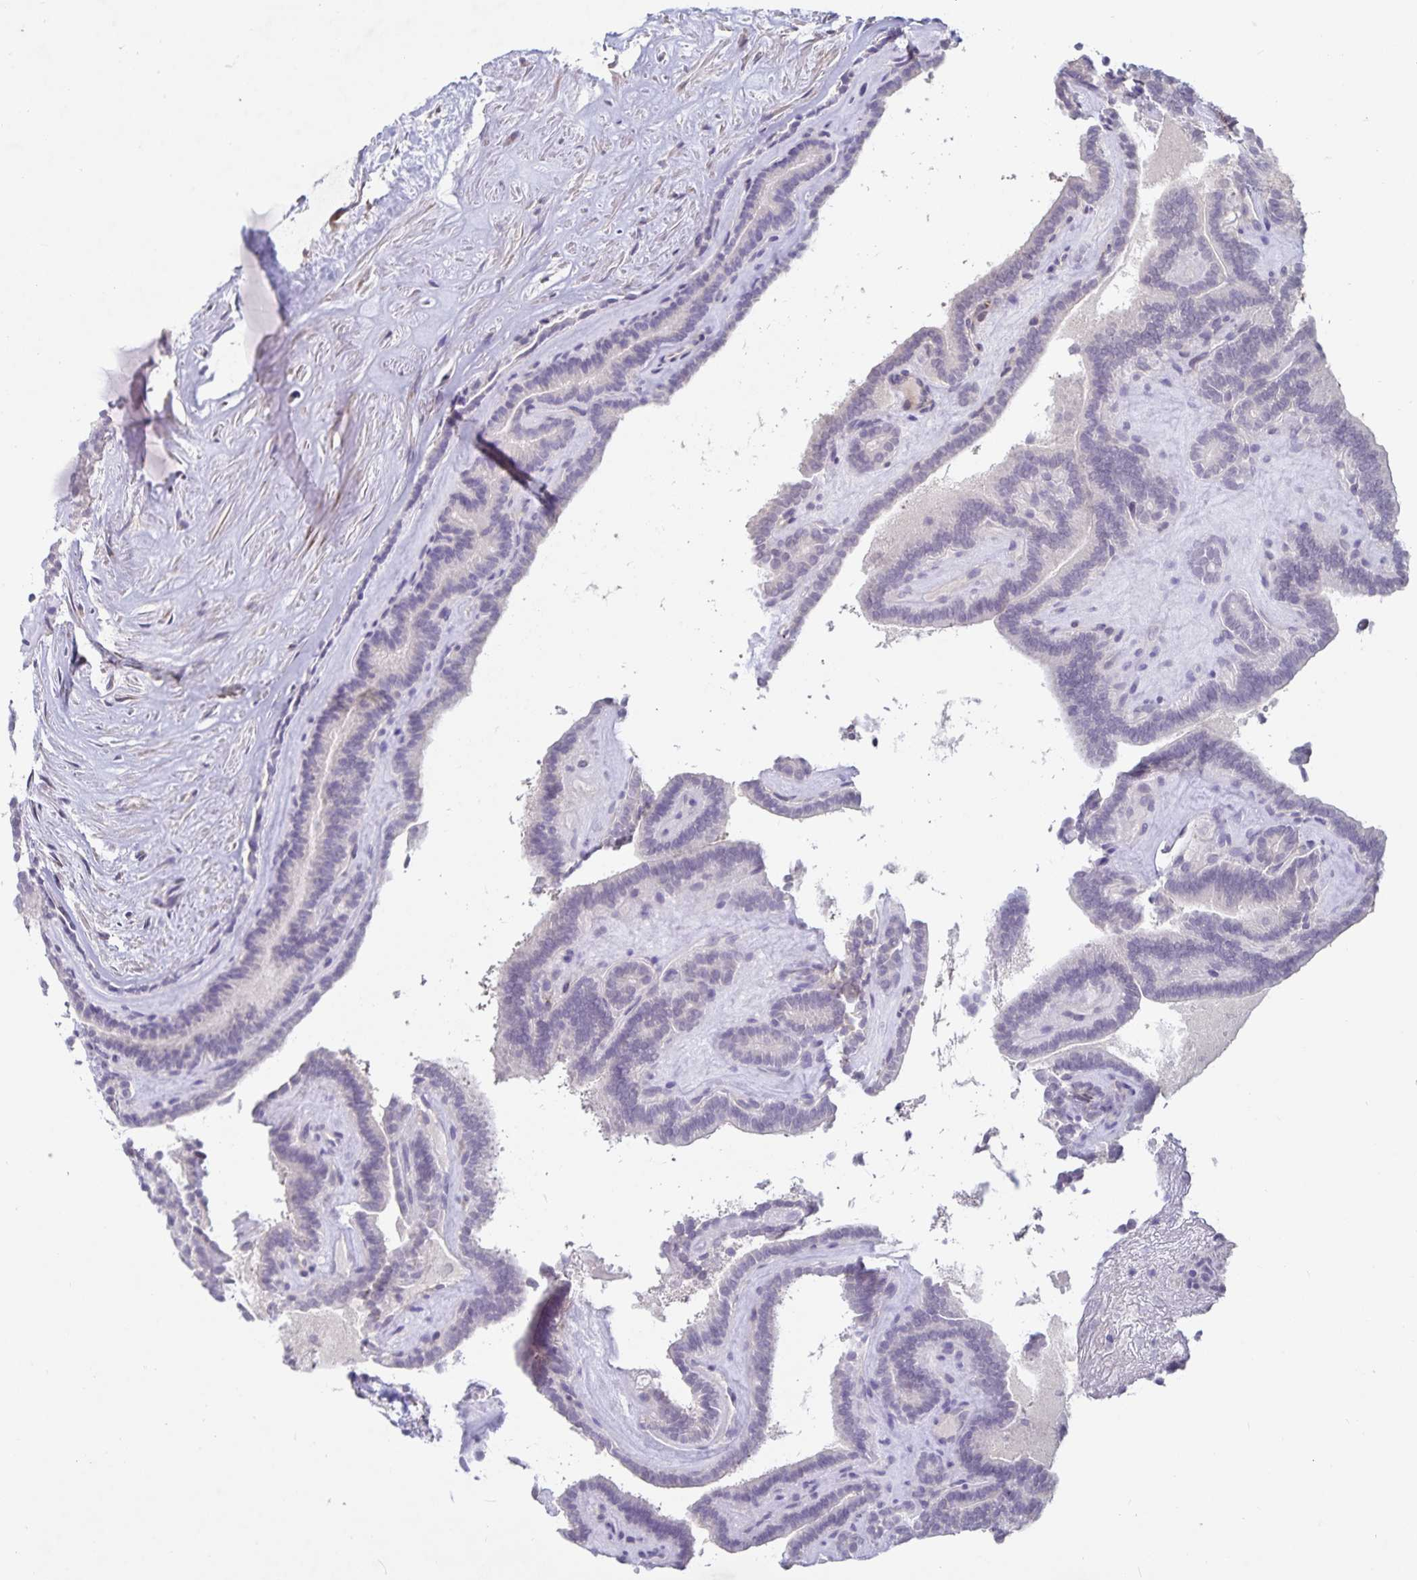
{"staining": {"intensity": "negative", "quantity": "none", "location": "none"}, "tissue": "thyroid cancer", "cell_type": "Tumor cells", "image_type": "cancer", "snomed": [{"axis": "morphology", "description": "Papillary adenocarcinoma, NOS"}, {"axis": "topography", "description": "Thyroid gland"}], "caption": "A photomicrograph of thyroid cancer (papillary adenocarcinoma) stained for a protein demonstrates no brown staining in tumor cells.", "gene": "FAM120A", "patient": {"sex": "female", "age": 21}}